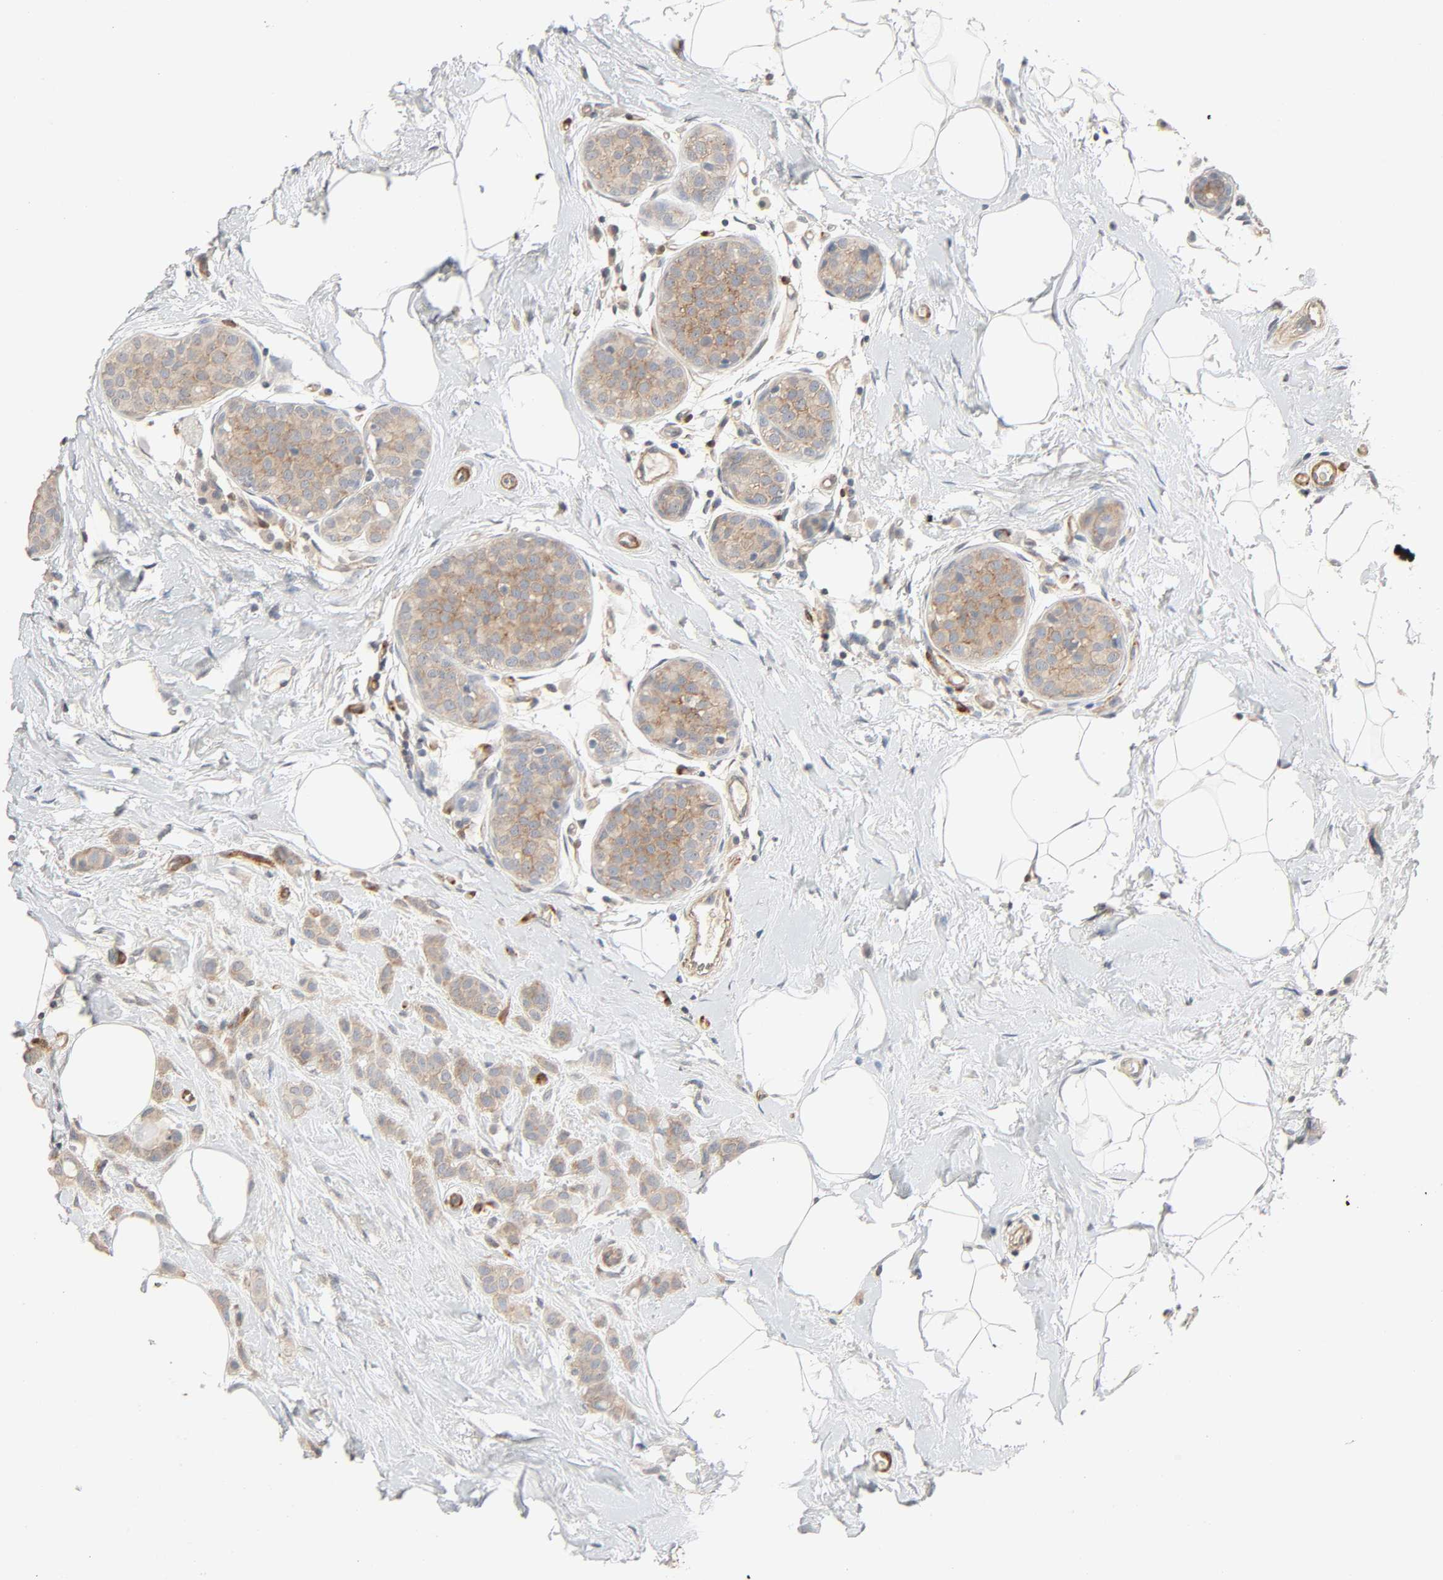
{"staining": {"intensity": "weak", "quantity": ">75%", "location": "cytoplasmic/membranous"}, "tissue": "breast cancer", "cell_type": "Tumor cells", "image_type": "cancer", "snomed": [{"axis": "morphology", "description": "Lobular carcinoma, in situ"}, {"axis": "morphology", "description": "Lobular carcinoma"}, {"axis": "topography", "description": "Breast"}], "caption": "Protein staining displays weak cytoplasmic/membranous positivity in approximately >75% of tumor cells in breast cancer. The staining was performed using DAB, with brown indicating positive protein expression. Nuclei are stained blue with hematoxylin.", "gene": "PTK2", "patient": {"sex": "female", "age": 41}}